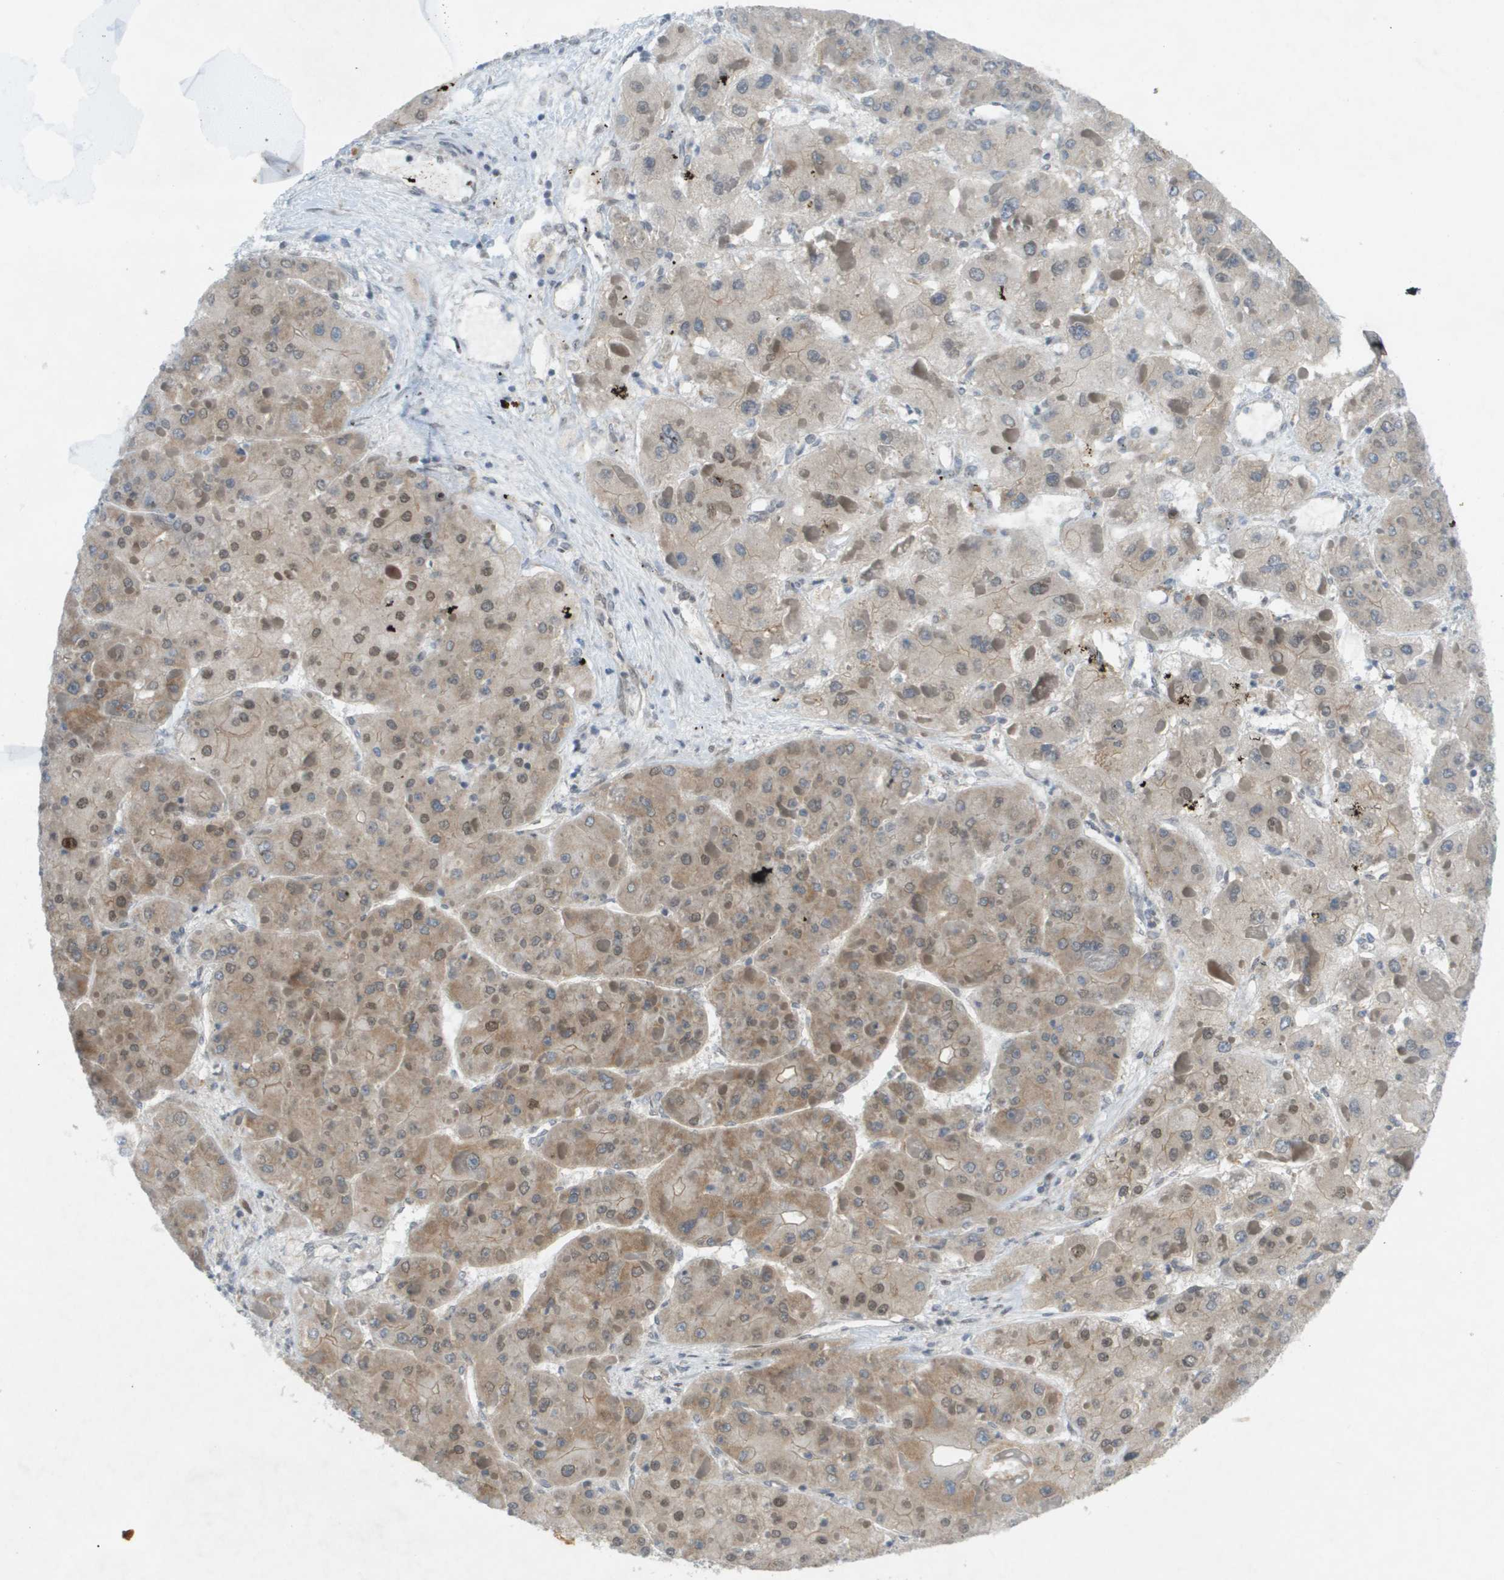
{"staining": {"intensity": "moderate", "quantity": "25%-75%", "location": "cytoplasmic/membranous,nuclear"}, "tissue": "liver cancer", "cell_type": "Tumor cells", "image_type": "cancer", "snomed": [{"axis": "morphology", "description": "Carcinoma, Hepatocellular, NOS"}, {"axis": "topography", "description": "Liver"}], "caption": "Human liver hepatocellular carcinoma stained for a protein (brown) shows moderate cytoplasmic/membranous and nuclear positive positivity in about 25%-75% of tumor cells.", "gene": "CACNB4", "patient": {"sex": "female", "age": 73}}